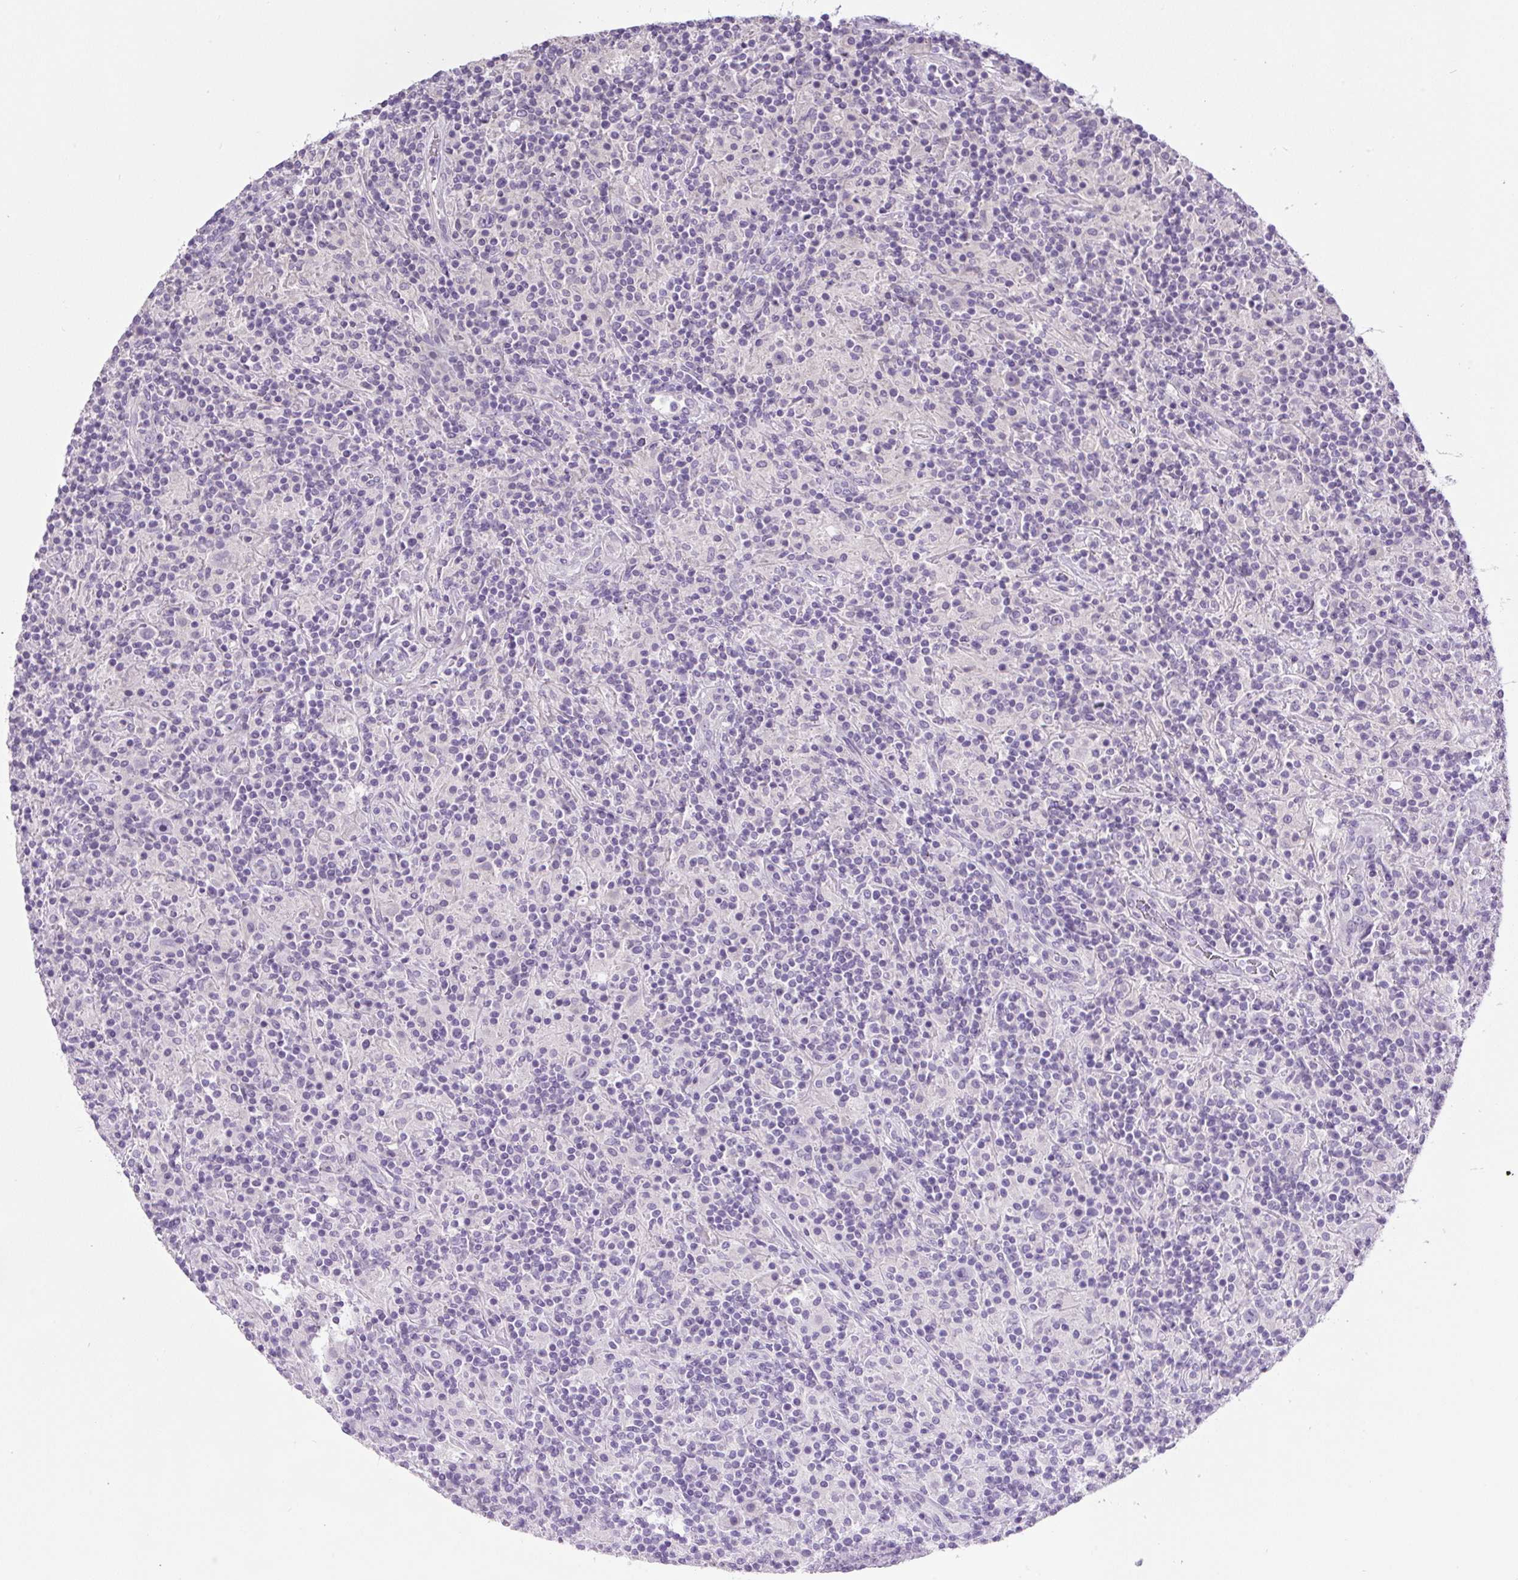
{"staining": {"intensity": "negative", "quantity": "none", "location": "none"}, "tissue": "lymphoma", "cell_type": "Tumor cells", "image_type": "cancer", "snomed": [{"axis": "morphology", "description": "Hodgkin's disease, NOS"}, {"axis": "topography", "description": "Lymph node"}], "caption": "The histopathology image demonstrates no significant positivity in tumor cells of lymphoma.", "gene": "UBL3", "patient": {"sex": "male", "age": 70}}